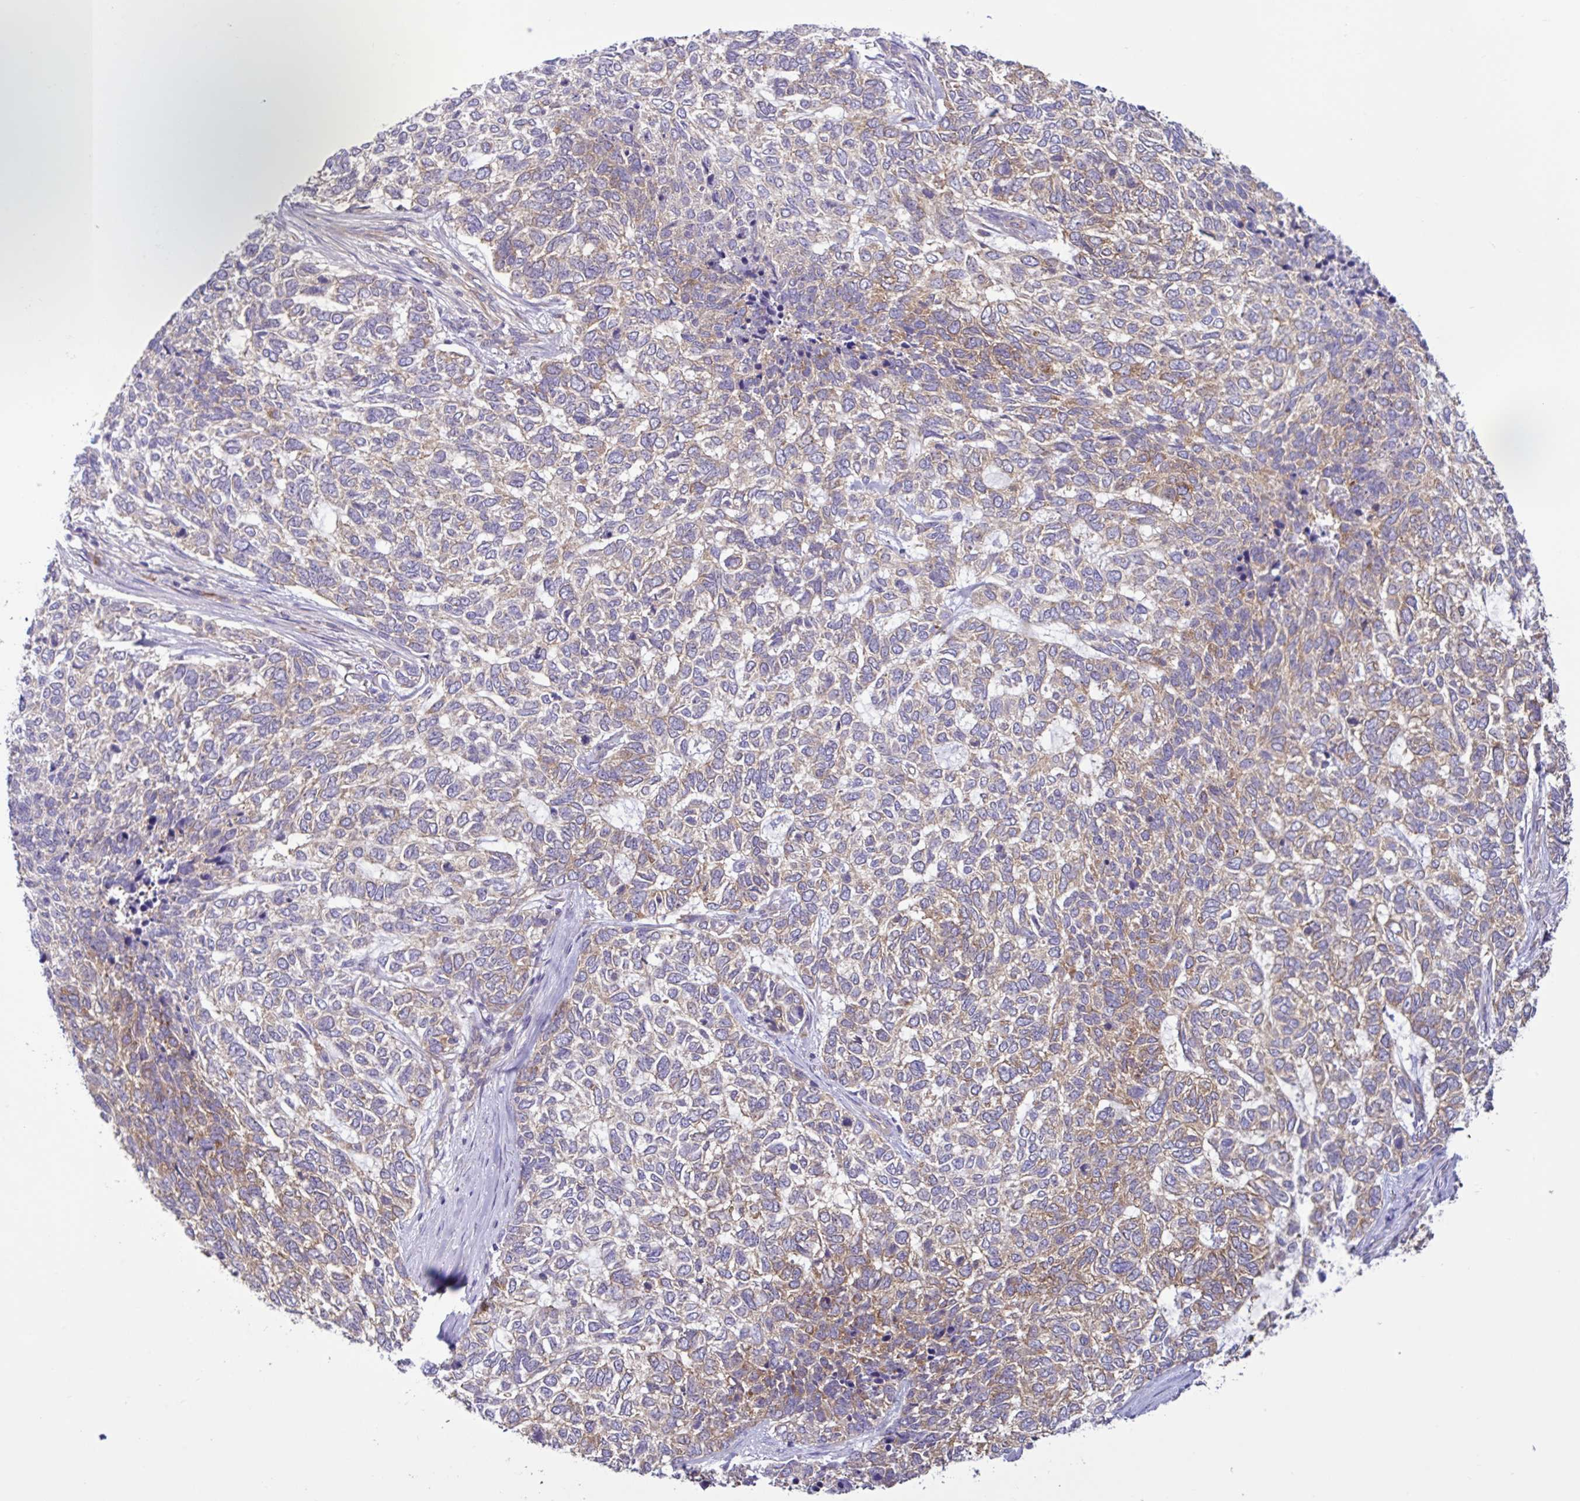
{"staining": {"intensity": "moderate", "quantity": "25%-75%", "location": "cytoplasmic/membranous"}, "tissue": "skin cancer", "cell_type": "Tumor cells", "image_type": "cancer", "snomed": [{"axis": "morphology", "description": "Basal cell carcinoma"}, {"axis": "topography", "description": "Skin"}], "caption": "Immunohistochemistry (IHC) micrograph of neoplastic tissue: human skin cancer (basal cell carcinoma) stained using IHC displays medium levels of moderate protein expression localized specifically in the cytoplasmic/membranous of tumor cells, appearing as a cytoplasmic/membranous brown color.", "gene": "LARS1", "patient": {"sex": "female", "age": 65}}